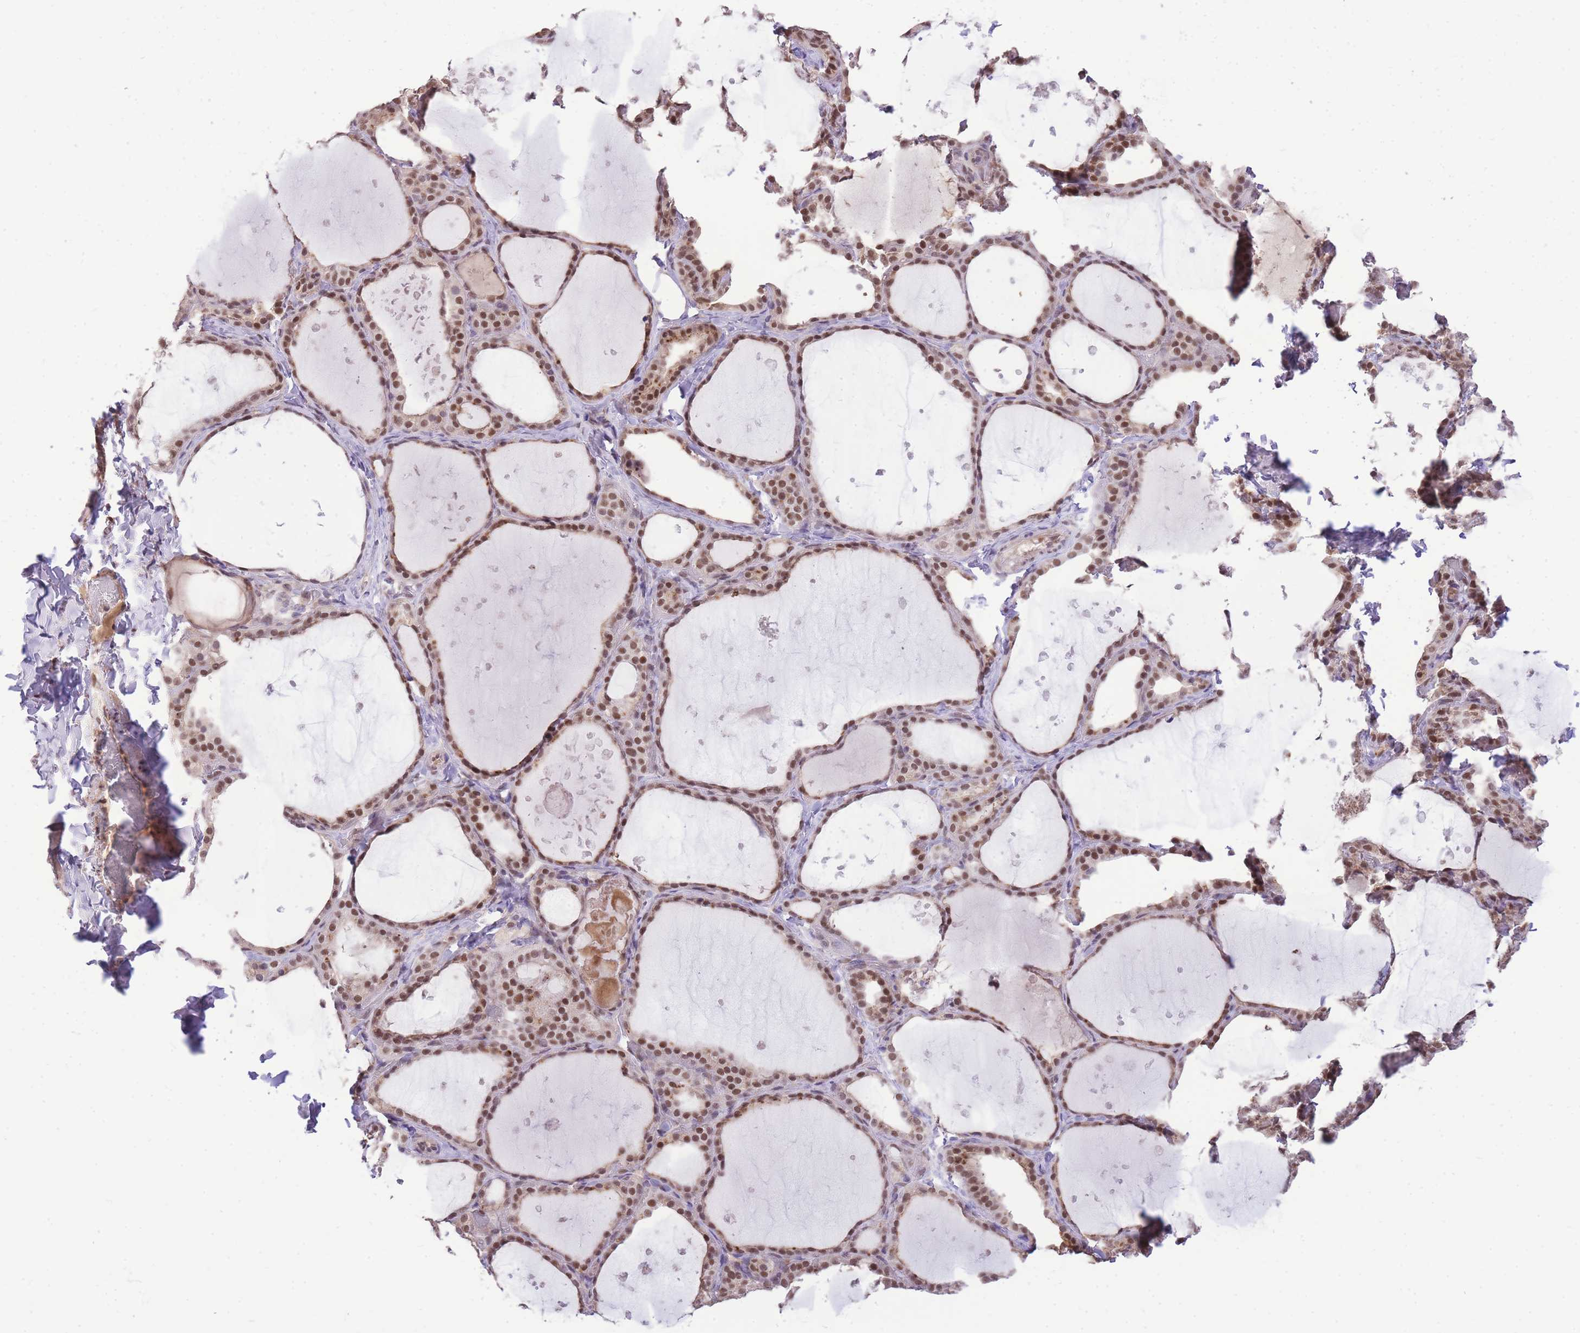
{"staining": {"intensity": "strong", "quantity": ">75%", "location": "nuclear"}, "tissue": "thyroid gland", "cell_type": "Glandular cells", "image_type": "normal", "snomed": [{"axis": "morphology", "description": "Normal tissue, NOS"}, {"axis": "topography", "description": "Thyroid gland"}], "caption": "The immunohistochemical stain labels strong nuclear expression in glandular cells of unremarkable thyroid gland. Nuclei are stained in blue.", "gene": "UBXN7", "patient": {"sex": "female", "age": 44}}